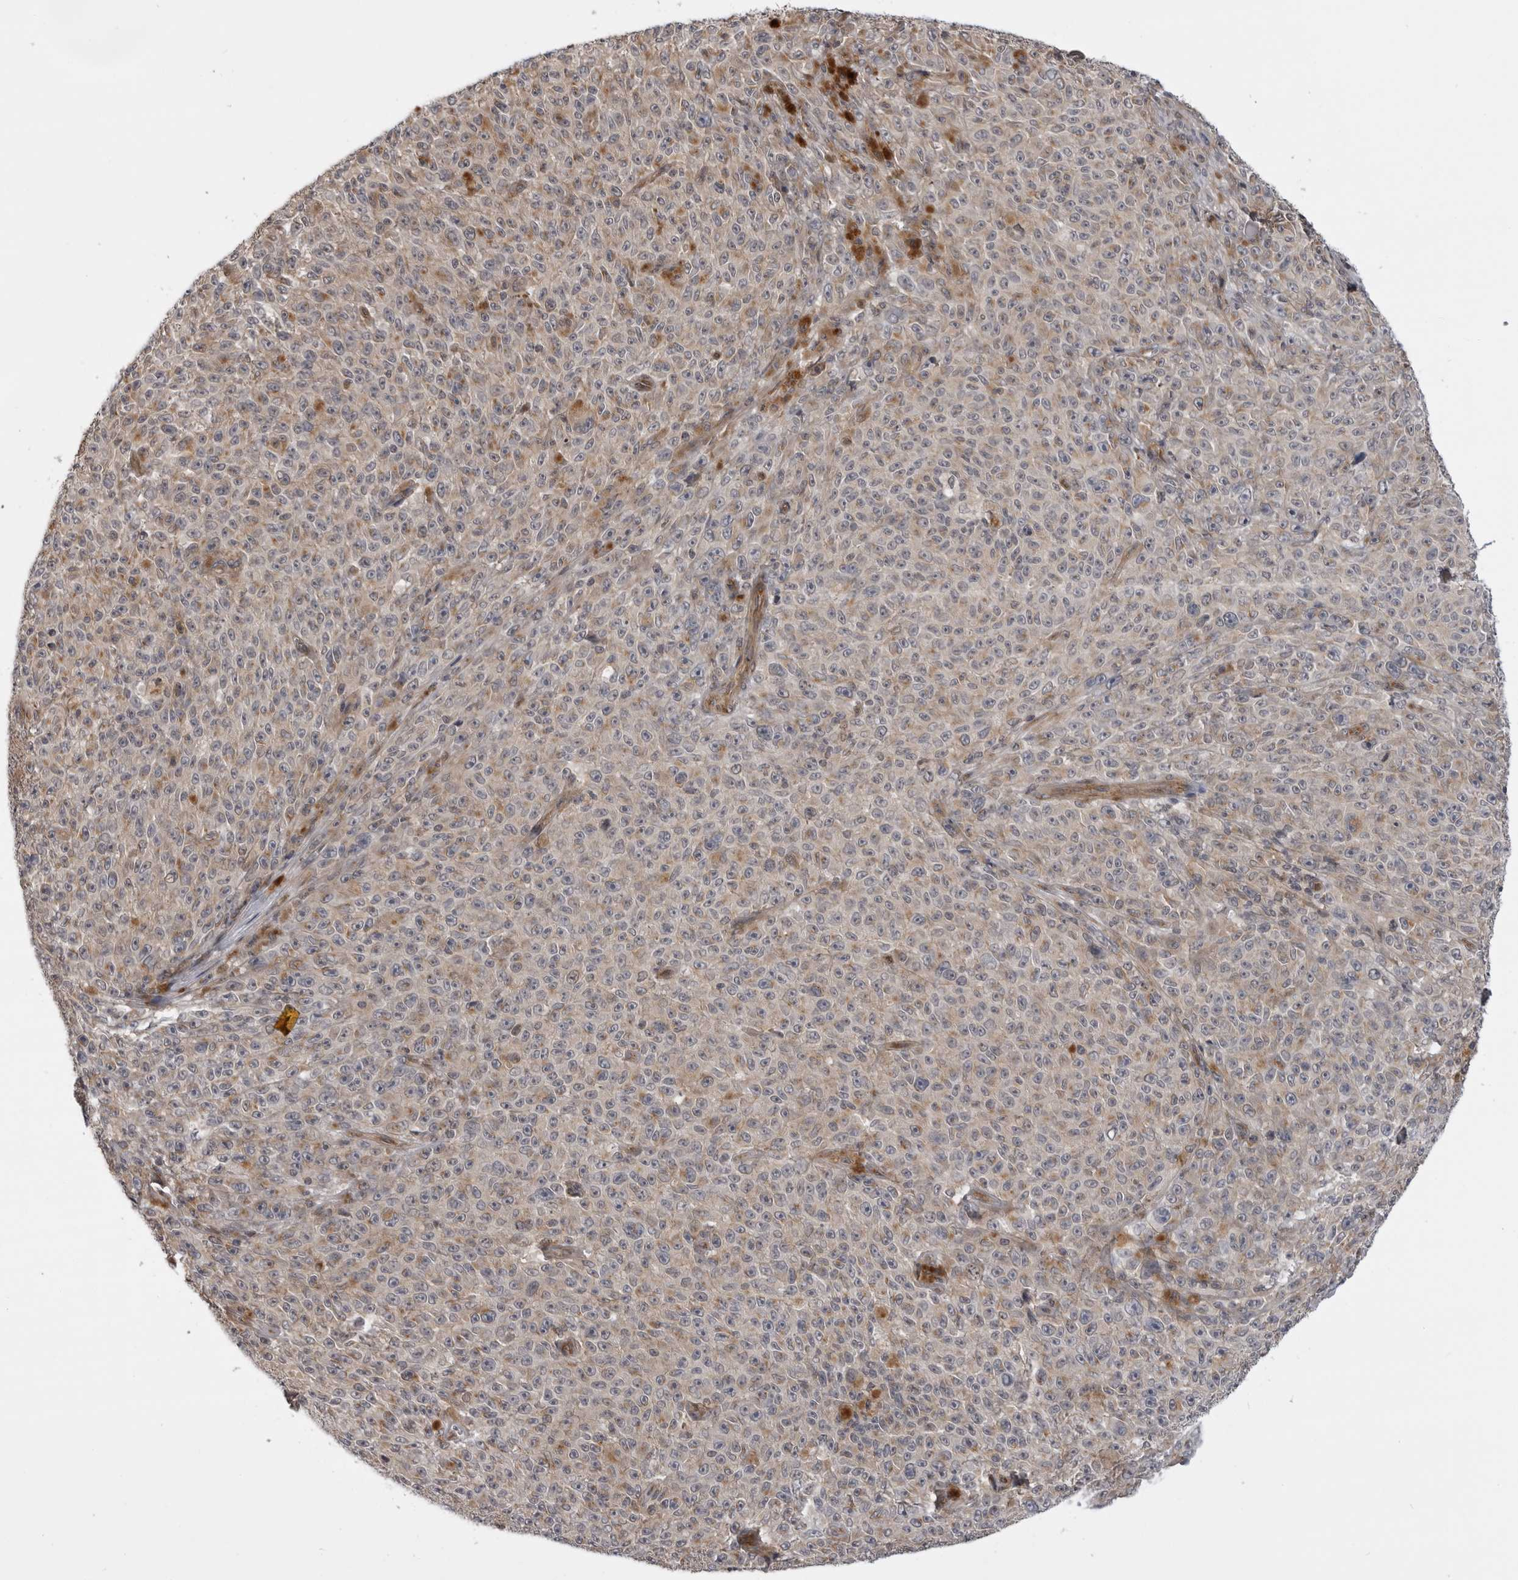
{"staining": {"intensity": "negative", "quantity": "none", "location": "none"}, "tissue": "melanoma", "cell_type": "Tumor cells", "image_type": "cancer", "snomed": [{"axis": "morphology", "description": "Malignant melanoma, NOS"}, {"axis": "topography", "description": "Skin"}], "caption": "High power microscopy micrograph of an immunohistochemistry micrograph of malignant melanoma, revealing no significant positivity in tumor cells.", "gene": "LRRC45", "patient": {"sex": "female", "age": 82}}